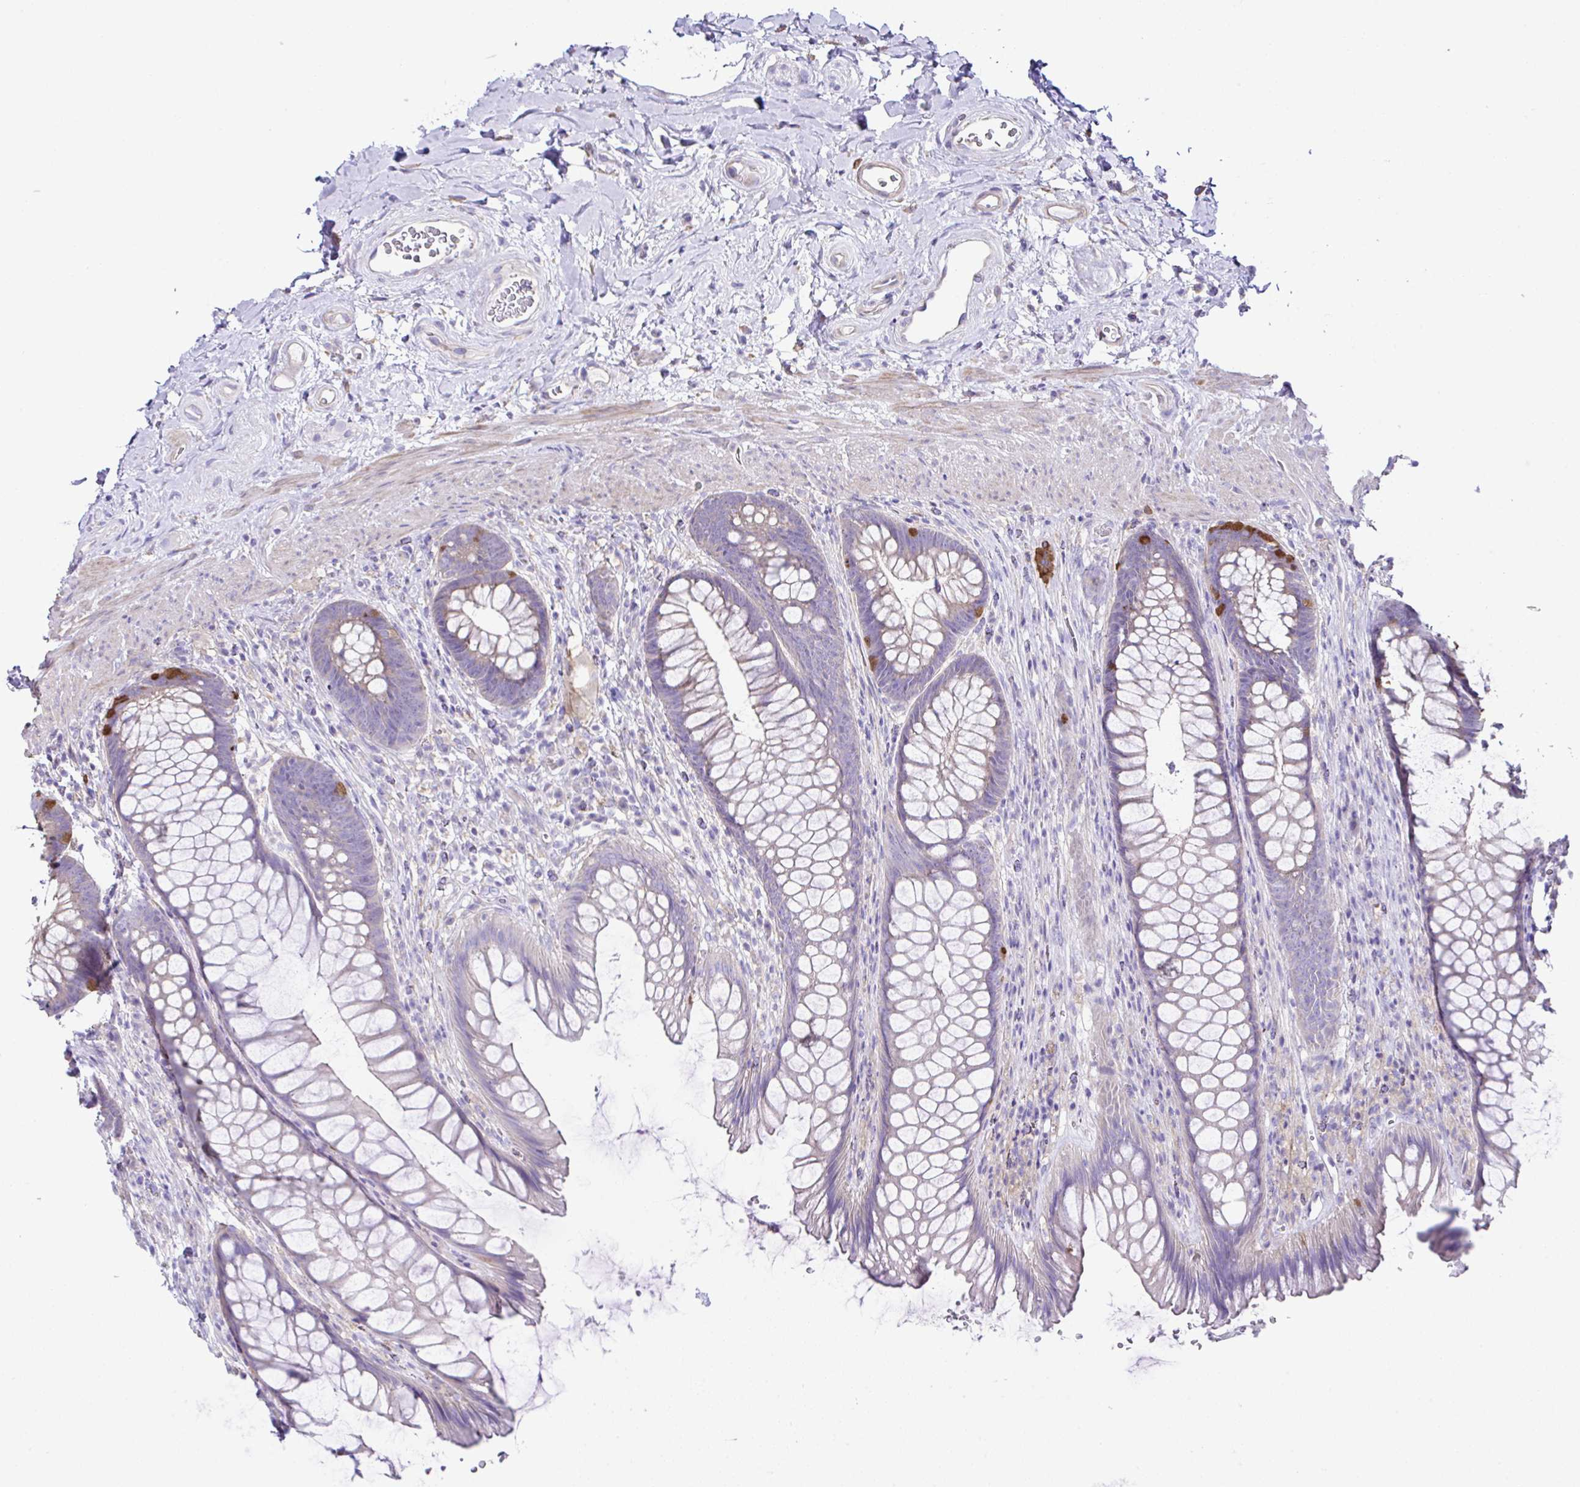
{"staining": {"intensity": "strong", "quantity": "<25%", "location": "cytoplasmic/membranous"}, "tissue": "rectum", "cell_type": "Glandular cells", "image_type": "normal", "snomed": [{"axis": "morphology", "description": "Normal tissue, NOS"}, {"axis": "topography", "description": "Rectum"}], "caption": "Unremarkable rectum shows strong cytoplasmic/membranous staining in approximately <25% of glandular cells (DAB = brown stain, brightfield microscopy at high magnification)..", "gene": "OR4P4", "patient": {"sex": "male", "age": 53}}